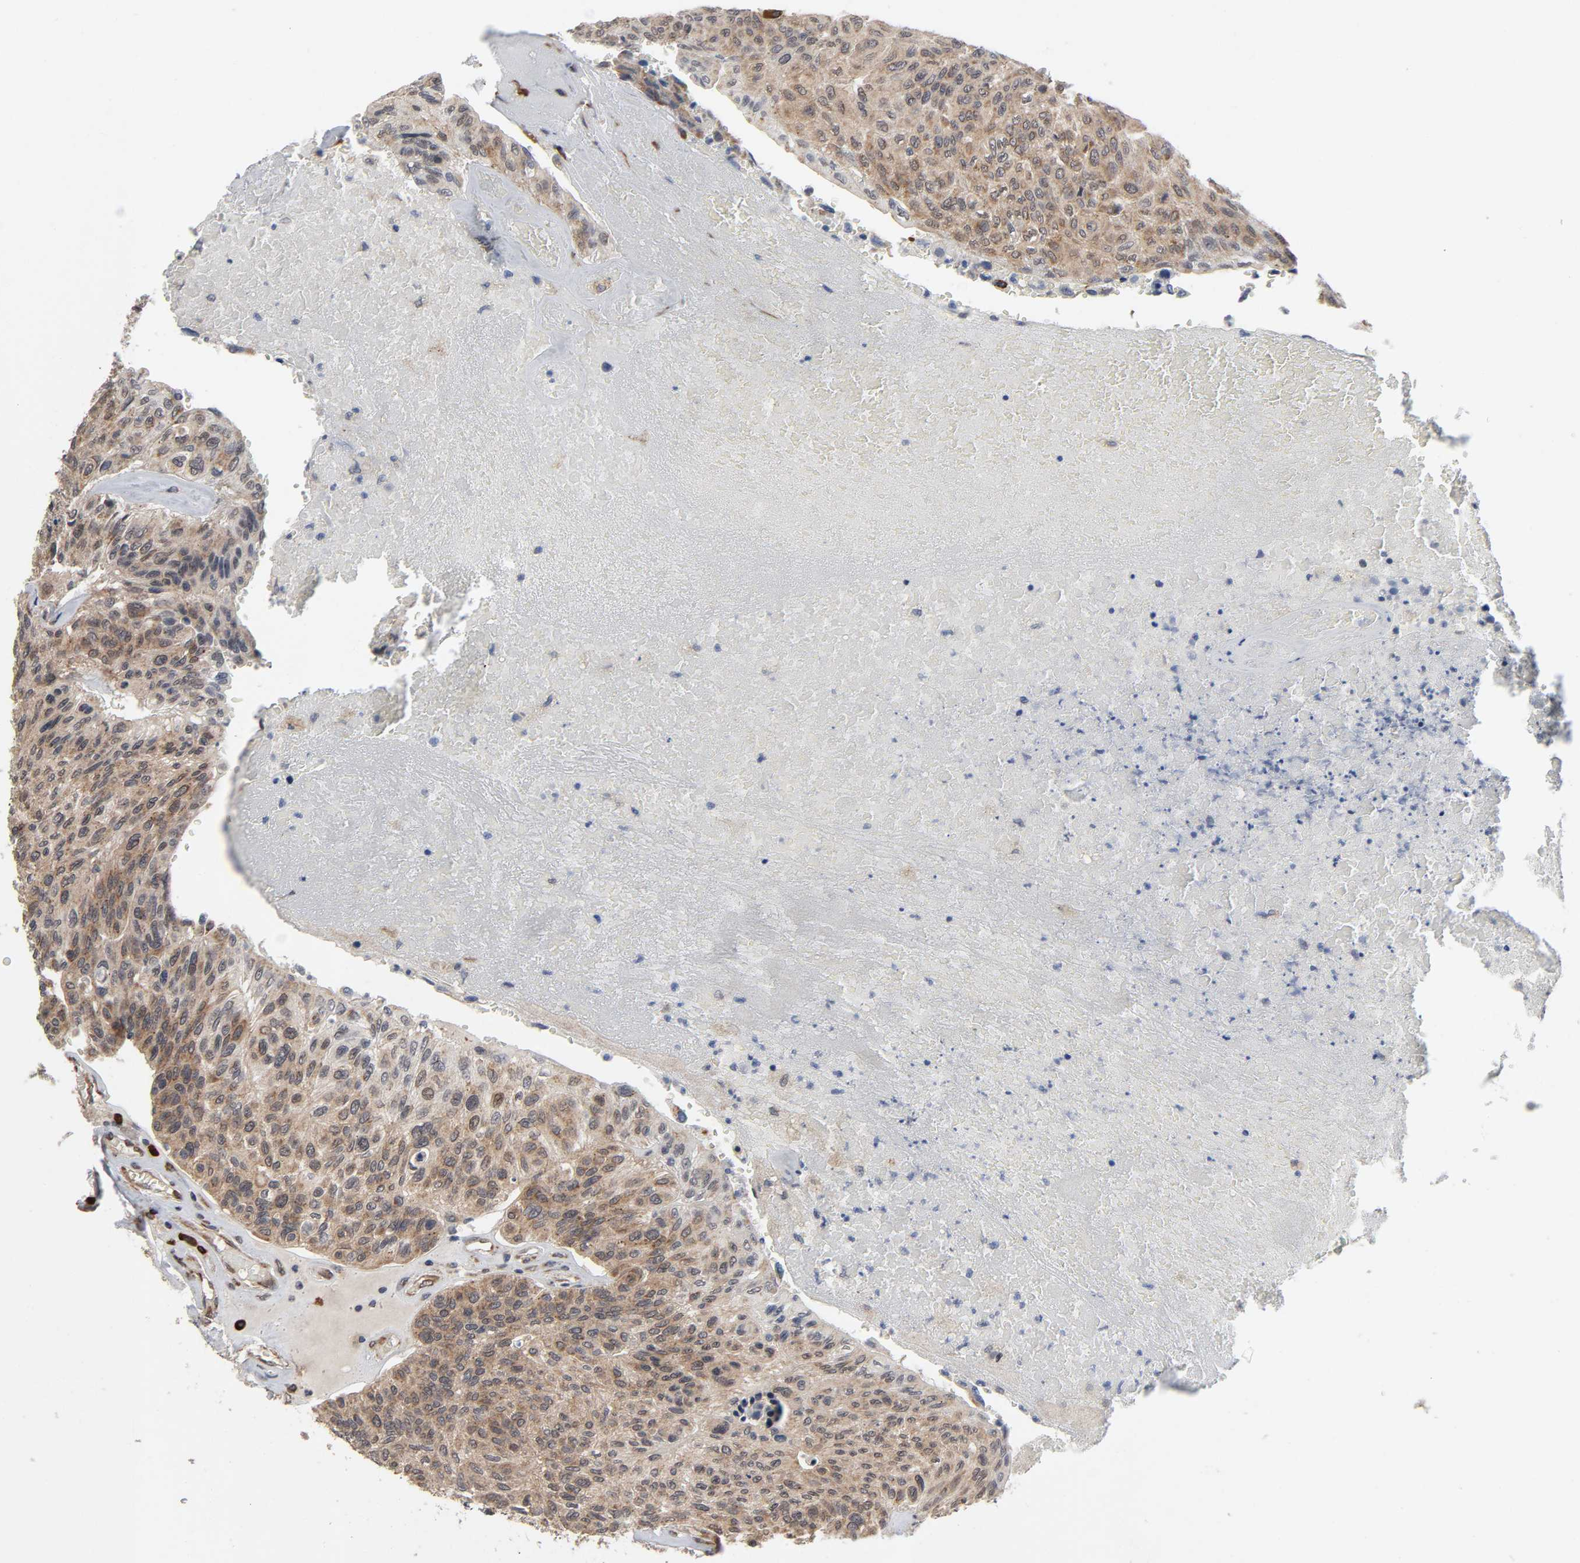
{"staining": {"intensity": "moderate", "quantity": ">75%", "location": "cytoplasmic/membranous"}, "tissue": "urothelial cancer", "cell_type": "Tumor cells", "image_type": "cancer", "snomed": [{"axis": "morphology", "description": "Urothelial carcinoma, High grade"}, {"axis": "topography", "description": "Urinary bladder"}], "caption": "Brown immunohistochemical staining in human urothelial carcinoma (high-grade) shows moderate cytoplasmic/membranous positivity in approximately >75% of tumor cells. (Brightfield microscopy of DAB IHC at high magnification).", "gene": "SLC30A9", "patient": {"sex": "male", "age": 66}}